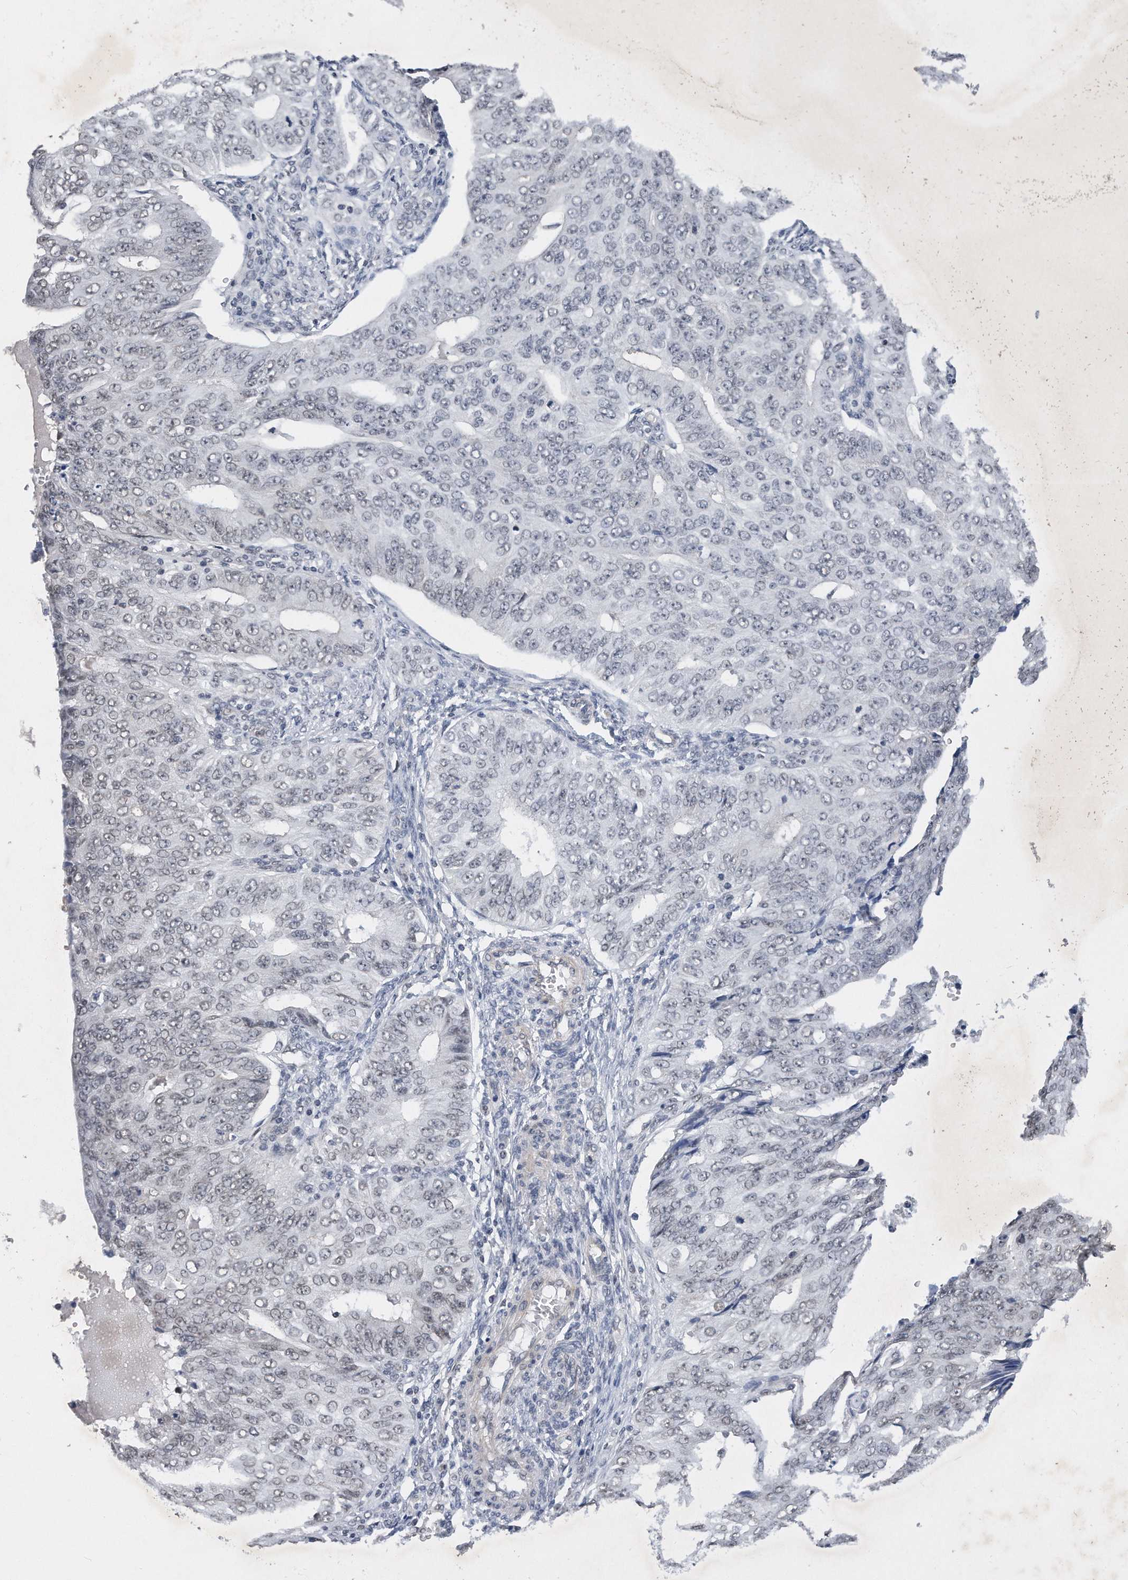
{"staining": {"intensity": "weak", "quantity": "25%-75%", "location": "nuclear"}, "tissue": "endometrial cancer", "cell_type": "Tumor cells", "image_type": "cancer", "snomed": [{"axis": "morphology", "description": "Adenocarcinoma, NOS"}, {"axis": "topography", "description": "Endometrium"}], "caption": "Immunohistochemistry (IHC) (DAB (3,3'-diaminobenzidine)) staining of endometrial cancer (adenocarcinoma) shows weak nuclear protein positivity in about 25%-75% of tumor cells.", "gene": "TP53INP1", "patient": {"sex": "female", "age": 32}}